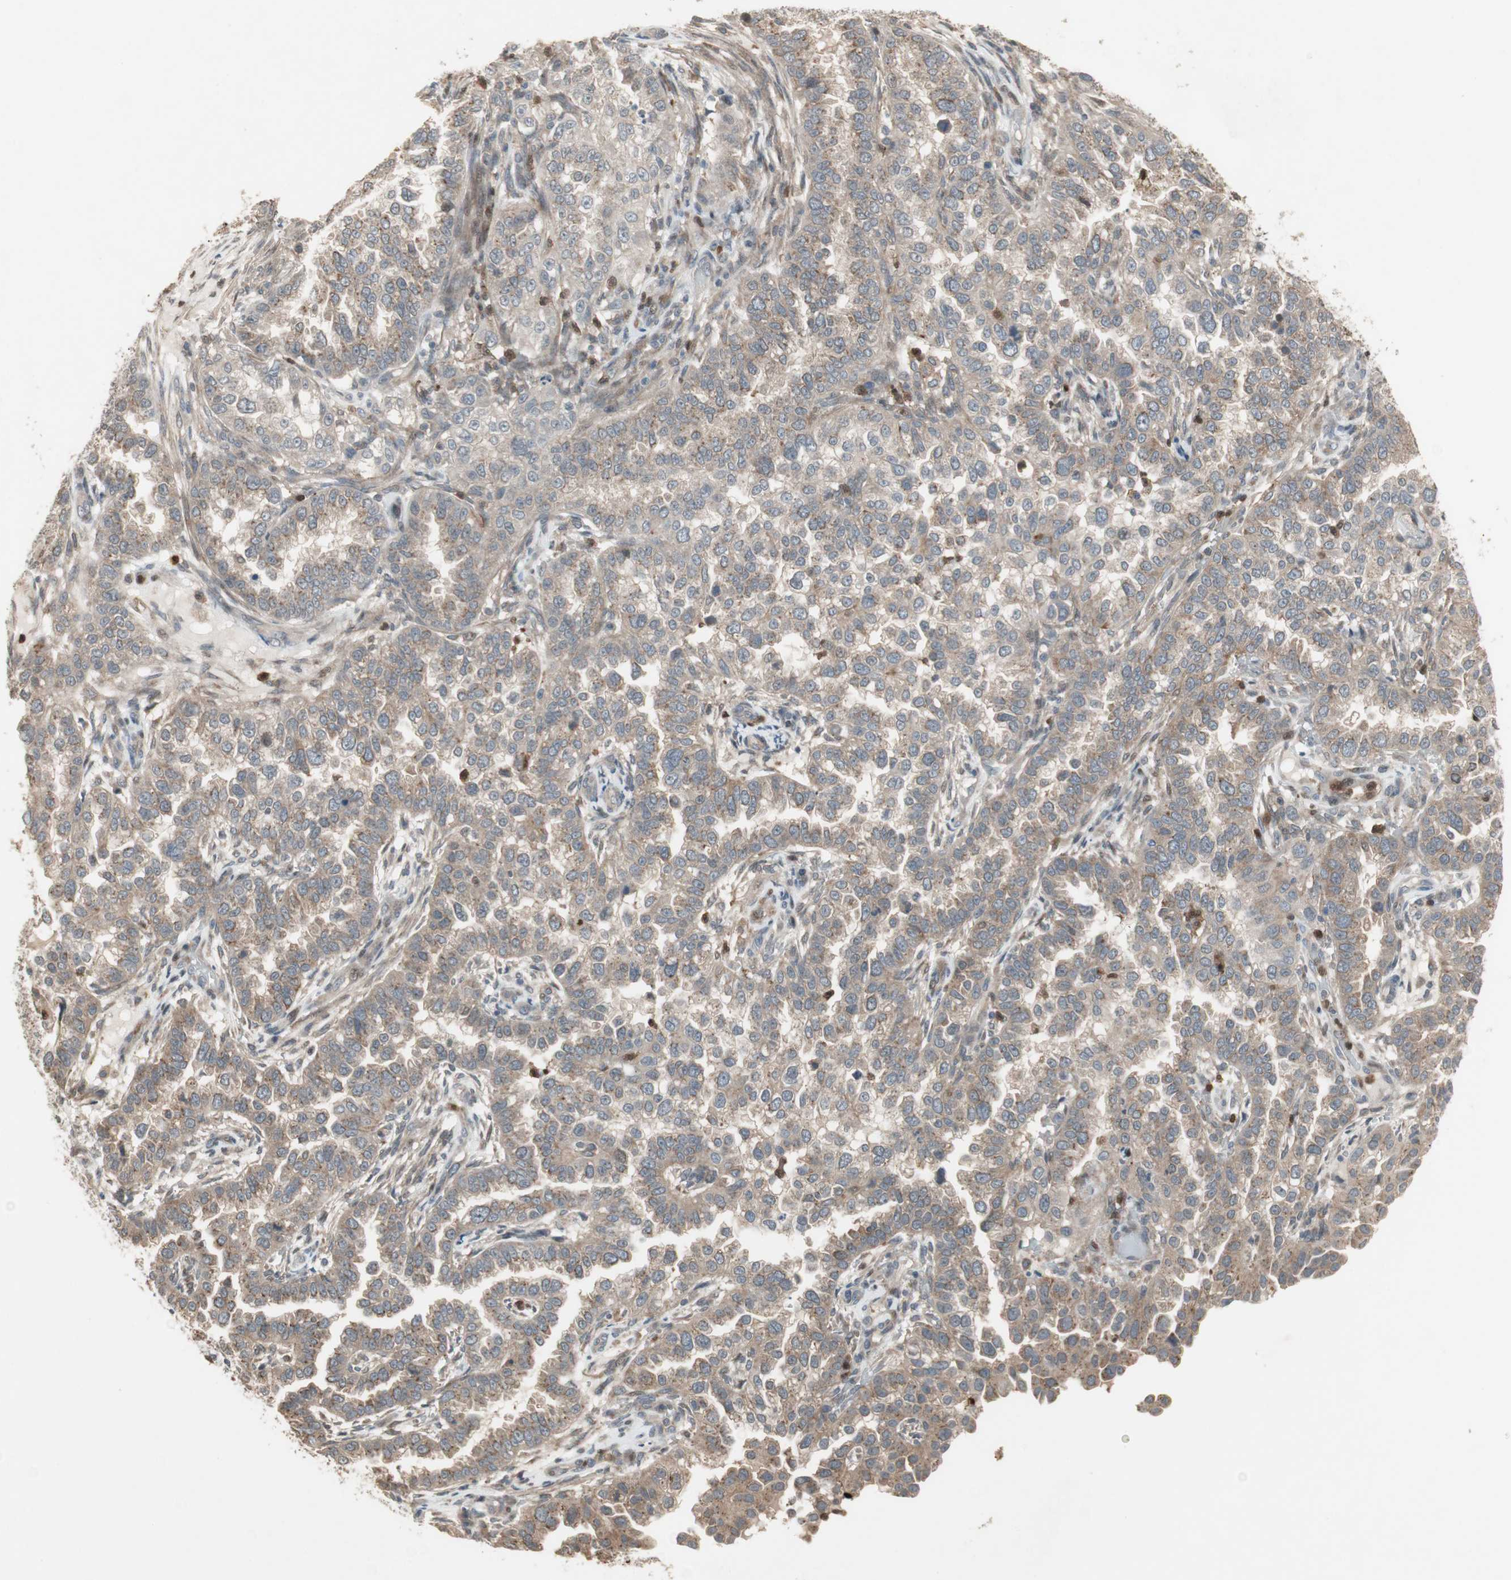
{"staining": {"intensity": "weak", "quantity": ">75%", "location": "cytoplasmic/membranous"}, "tissue": "endometrial cancer", "cell_type": "Tumor cells", "image_type": "cancer", "snomed": [{"axis": "morphology", "description": "Adenocarcinoma, NOS"}, {"axis": "topography", "description": "Endometrium"}], "caption": "Immunohistochemistry (IHC) image of endometrial cancer stained for a protein (brown), which displays low levels of weak cytoplasmic/membranous positivity in about >75% of tumor cells.", "gene": "SNX4", "patient": {"sex": "female", "age": 85}}